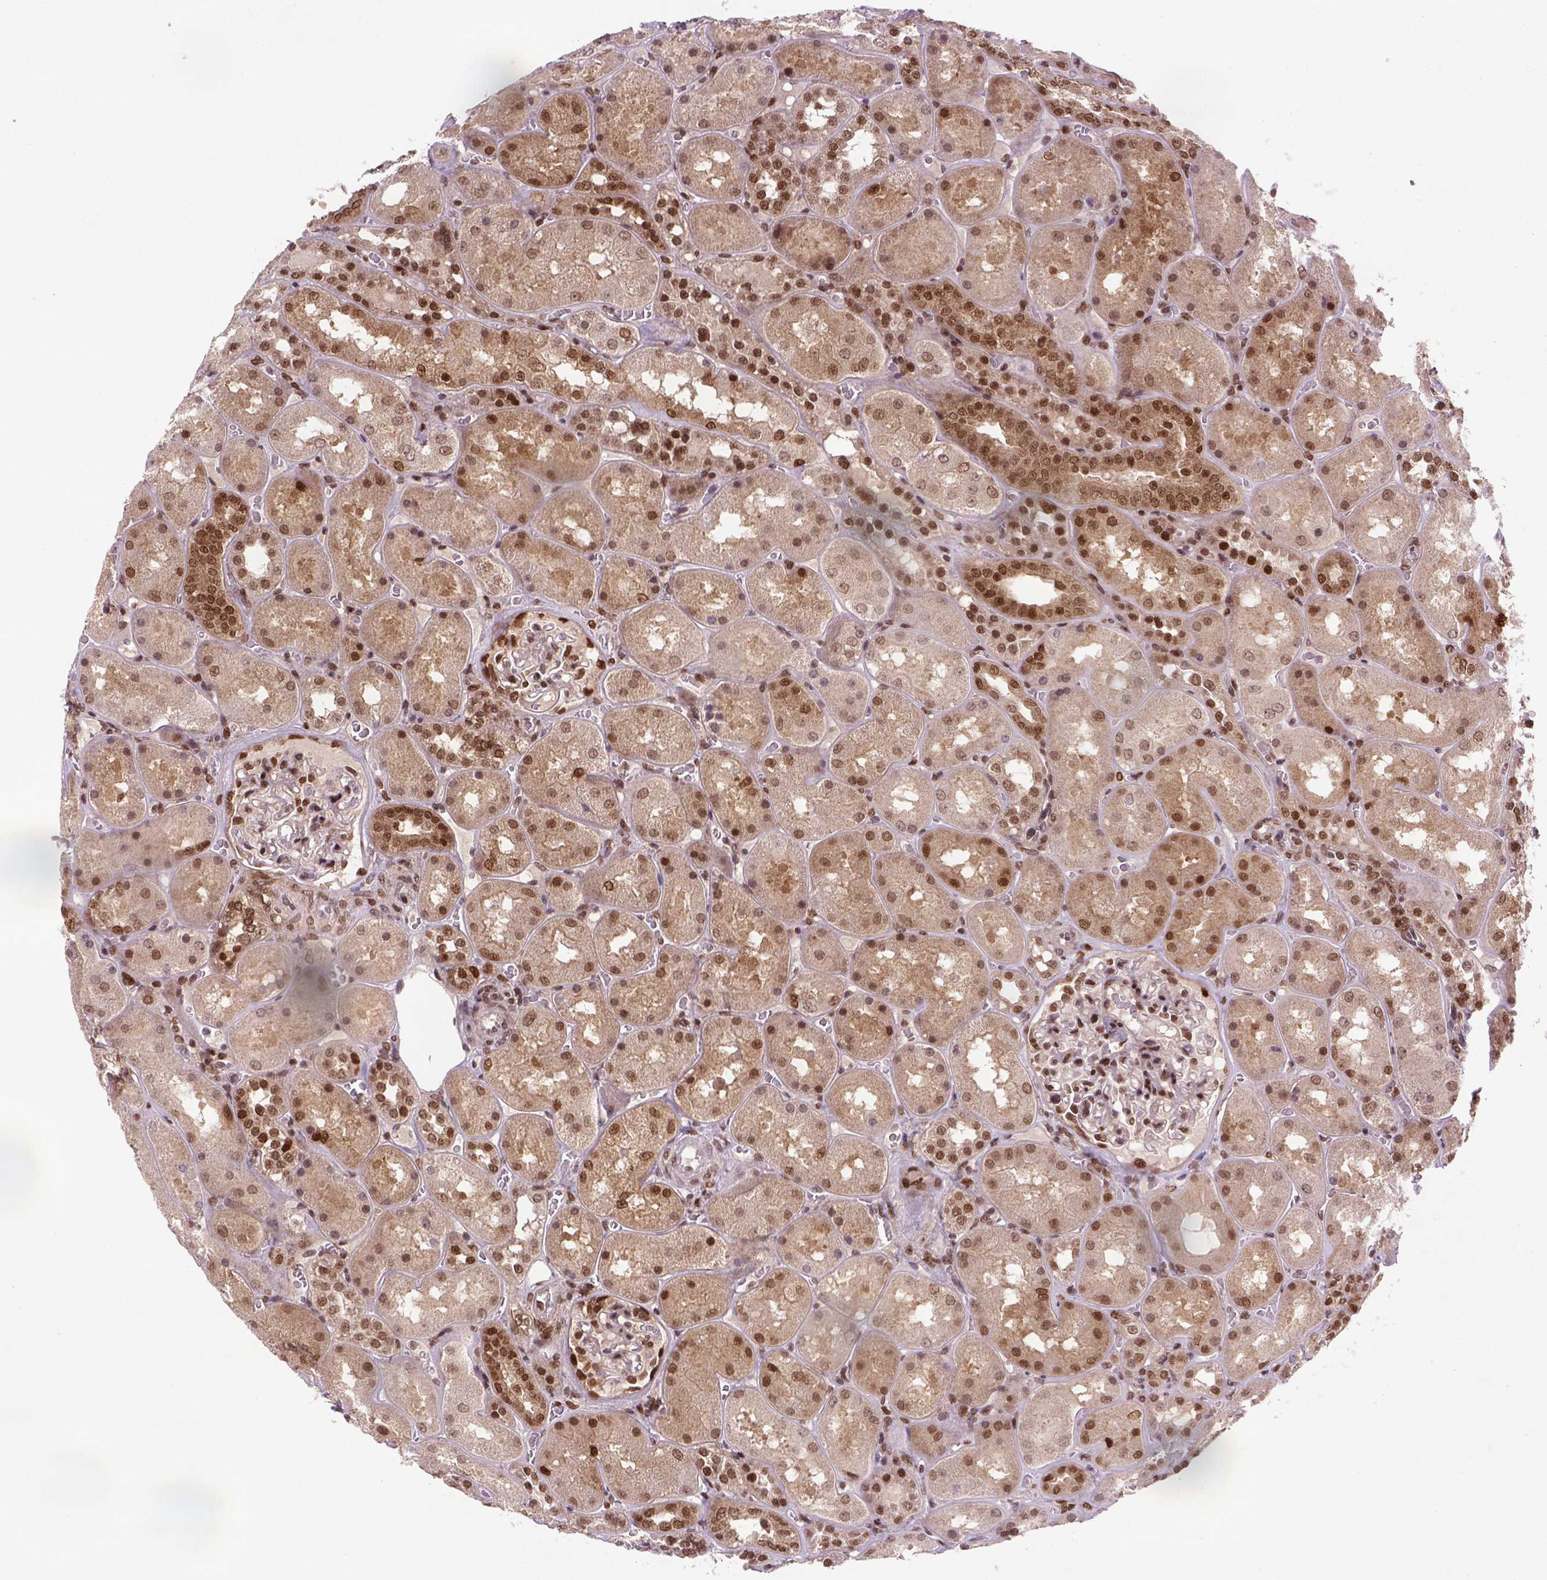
{"staining": {"intensity": "strong", "quantity": ">75%", "location": "nuclear"}, "tissue": "kidney", "cell_type": "Cells in glomeruli", "image_type": "normal", "snomed": [{"axis": "morphology", "description": "Normal tissue, NOS"}, {"axis": "topography", "description": "Kidney"}], "caption": "Protein expression analysis of unremarkable human kidney reveals strong nuclear expression in about >75% of cells in glomeruli. (DAB IHC with brightfield microscopy, high magnification).", "gene": "MGMT", "patient": {"sex": "male", "age": 73}}